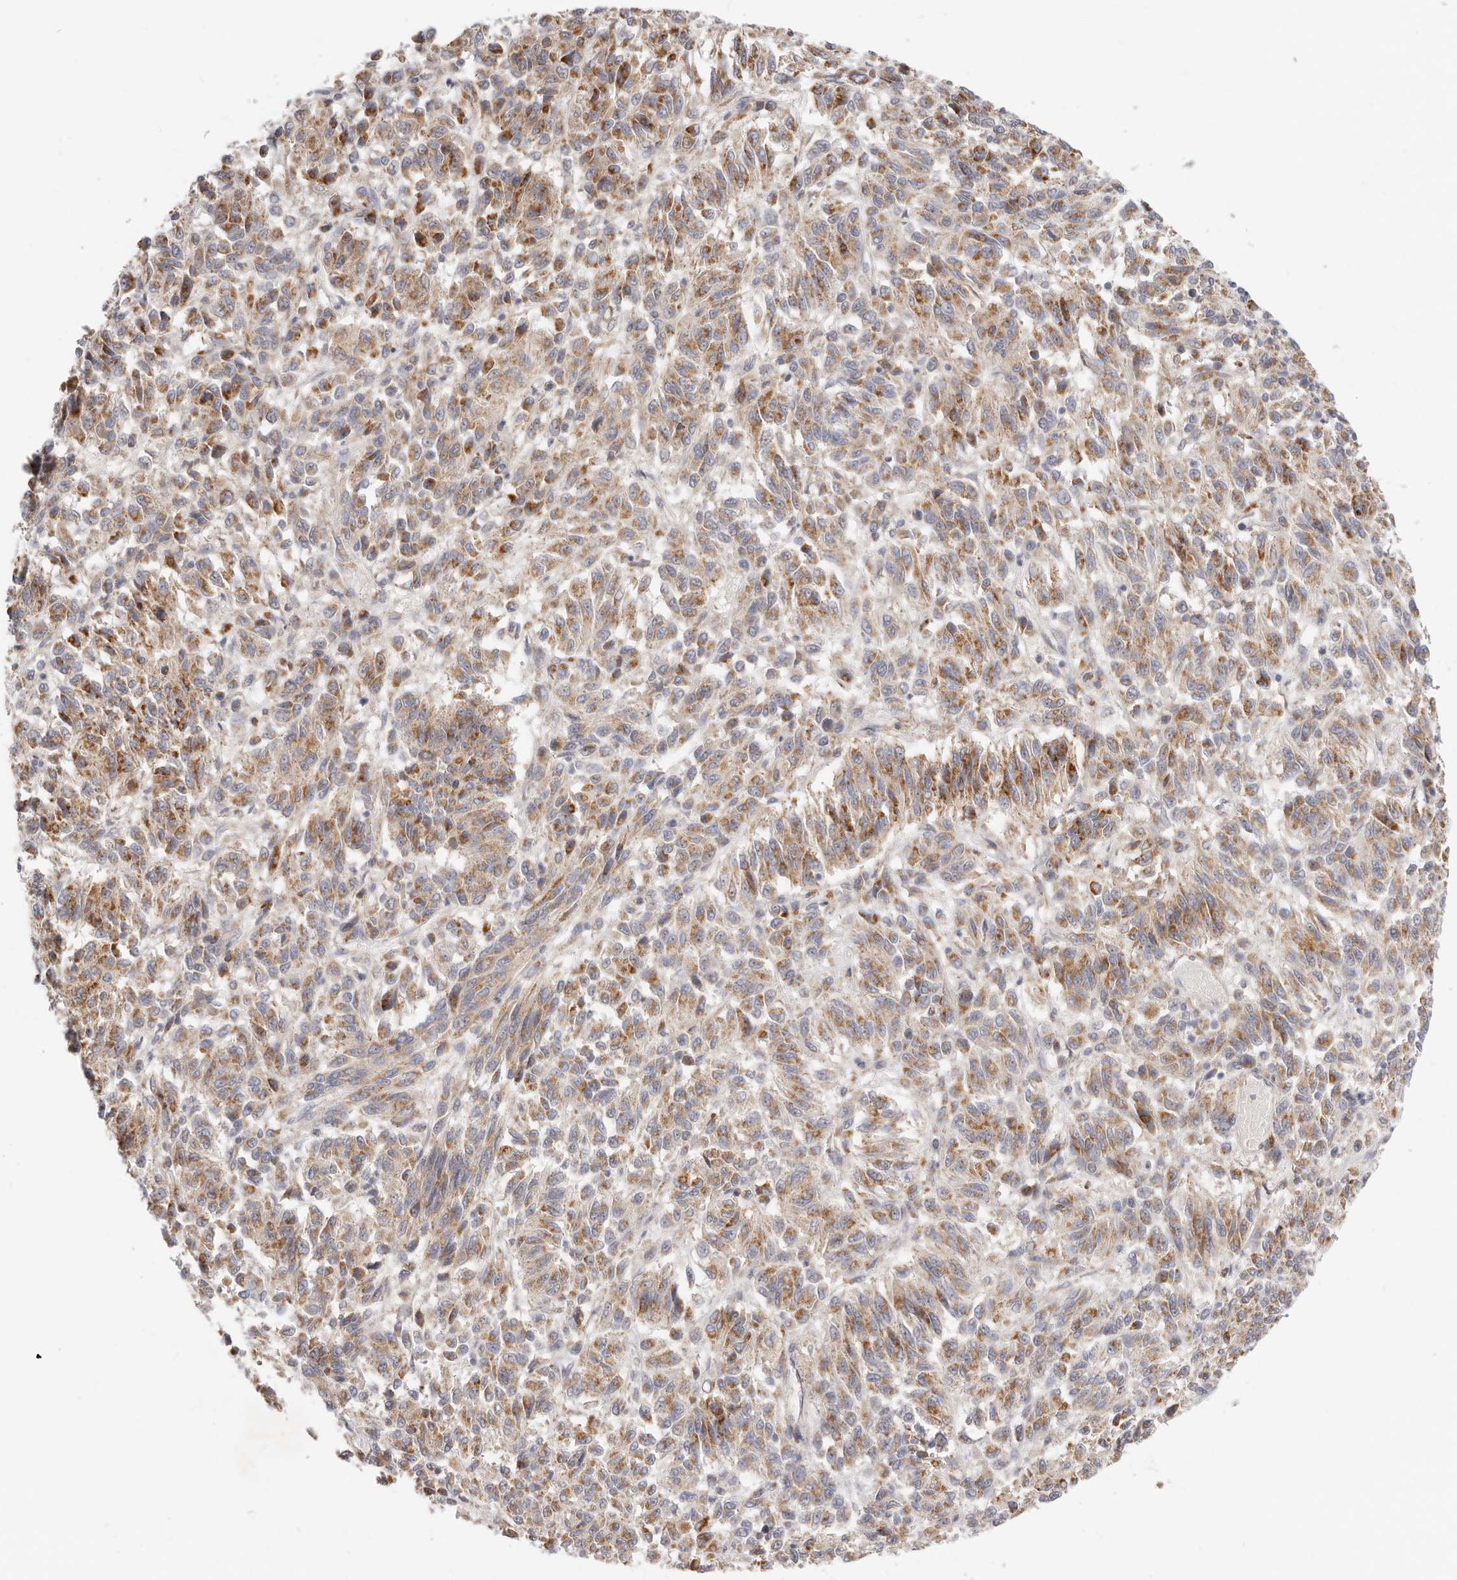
{"staining": {"intensity": "moderate", "quantity": ">75%", "location": "cytoplasmic/membranous"}, "tissue": "melanoma", "cell_type": "Tumor cells", "image_type": "cancer", "snomed": [{"axis": "morphology", "description": "Malignant melanoma, Metastatic site"}, {"axis": "topography", "description": "Lung"}], "caption": "An immunohistochemistry image of tumor tissue is shown. Protein staining in brown shows moderate cytoplasmic/membranous positivity in melanoma within tumor cells.", "gene": "TFB2M", "patient": {"sex": "male", "age": 64}}